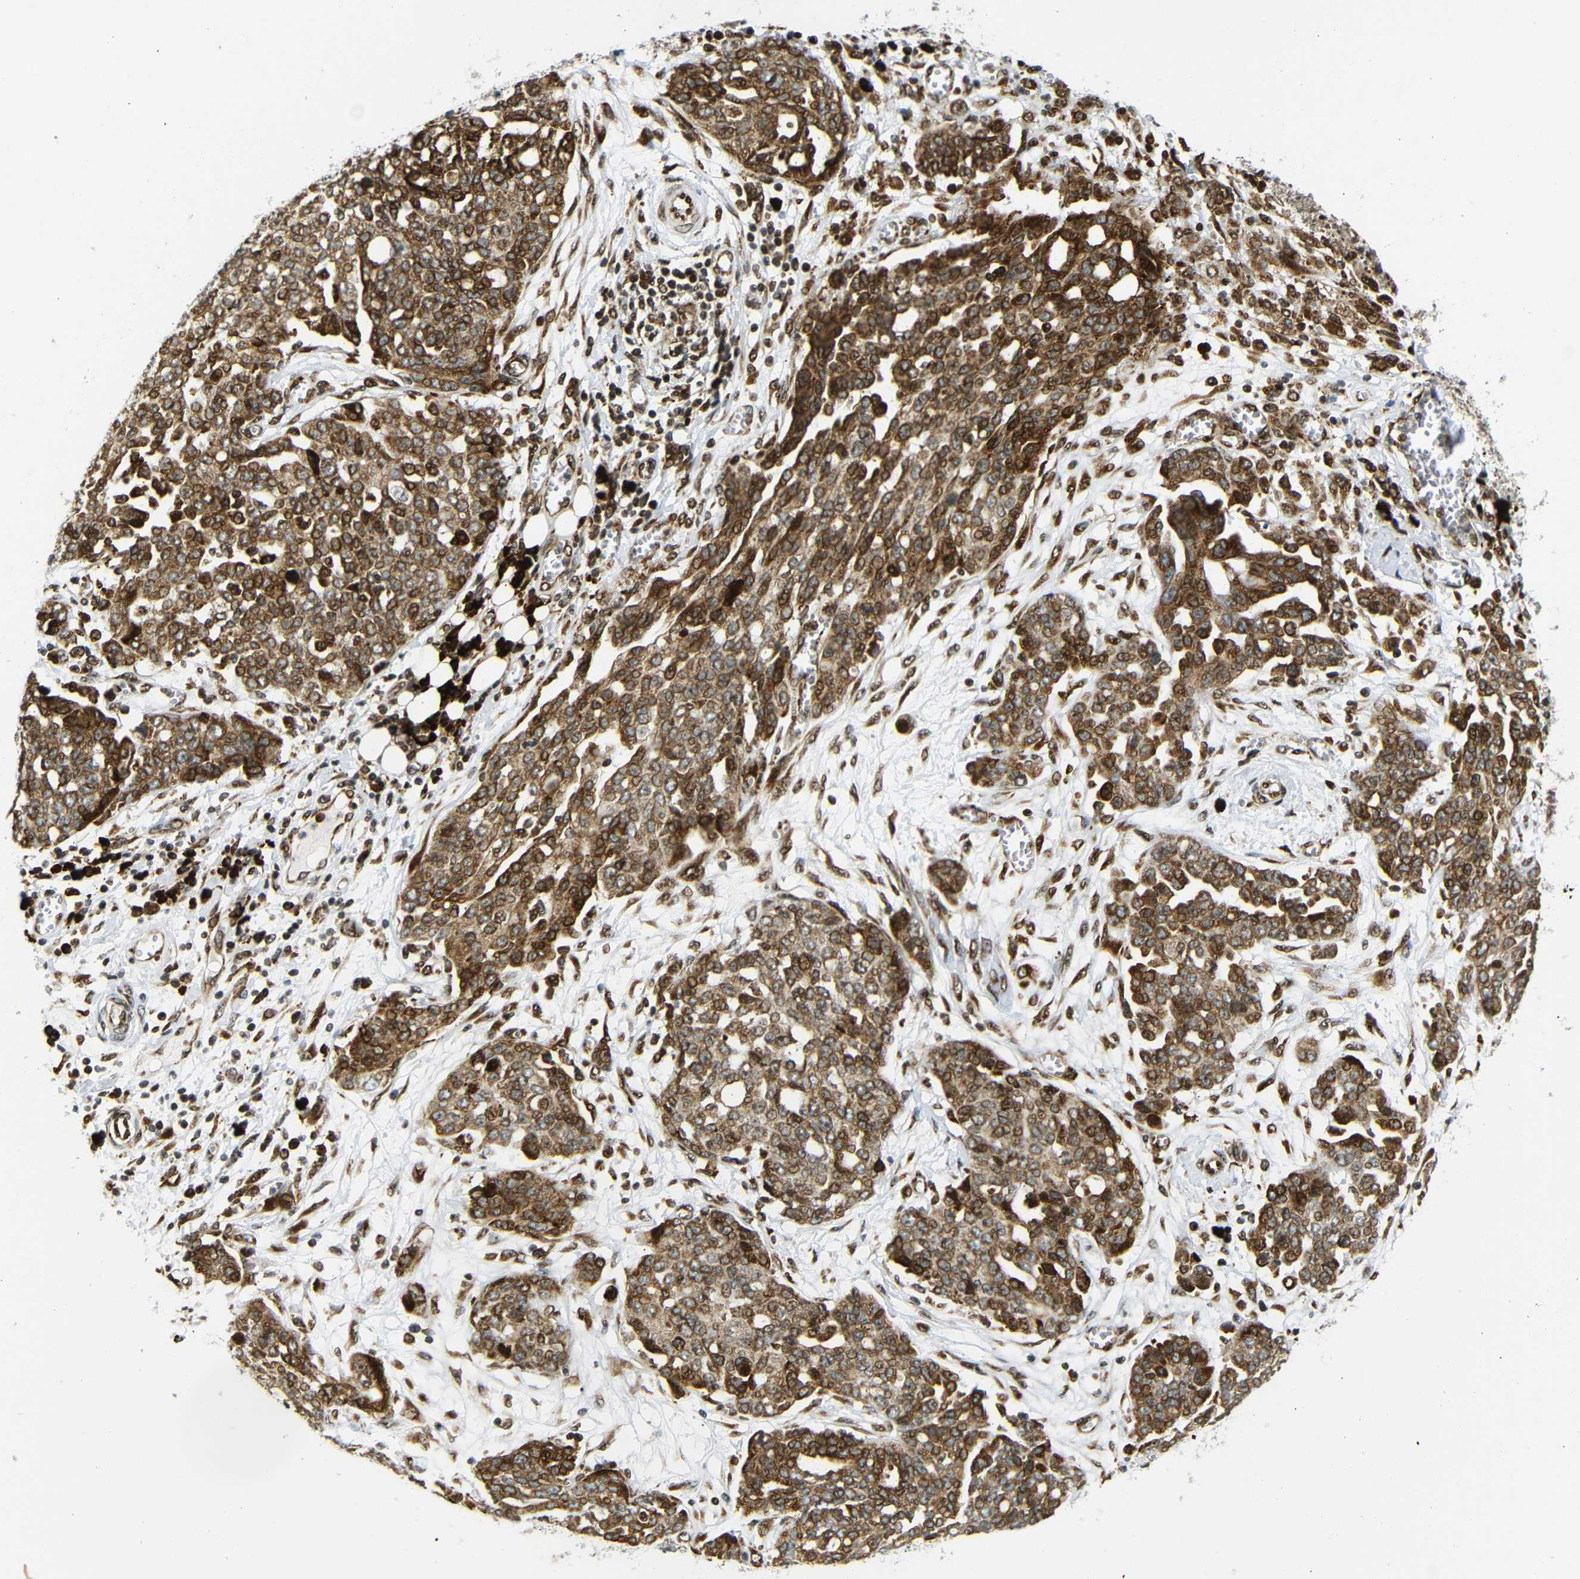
{"staining": {"intensity": "strong", "quantity": ">75%", "location": "cytoplasmic/membranous,nuclear"}, "tissue": "ovarian cancer", "cell_type": "Tumor cells", "image_type": "cancer", "snomed": [{"axis": "morphology", "description": "Cystadenocarcinoma, serous, NOS"}, {"axis": "topography", "description": "Soft tissue"}, {"axis": "topography", "description": "Ovary"}], "caption": "High-power microscopy captured an IHC histopathology image of ovarian cancer, revealing strong cytoplasmic/membranous and nuclear positivity in approximately >75% of tumor cells.", "gene": "SPCS2", "patient": {"sex": "female", "age": 57}}